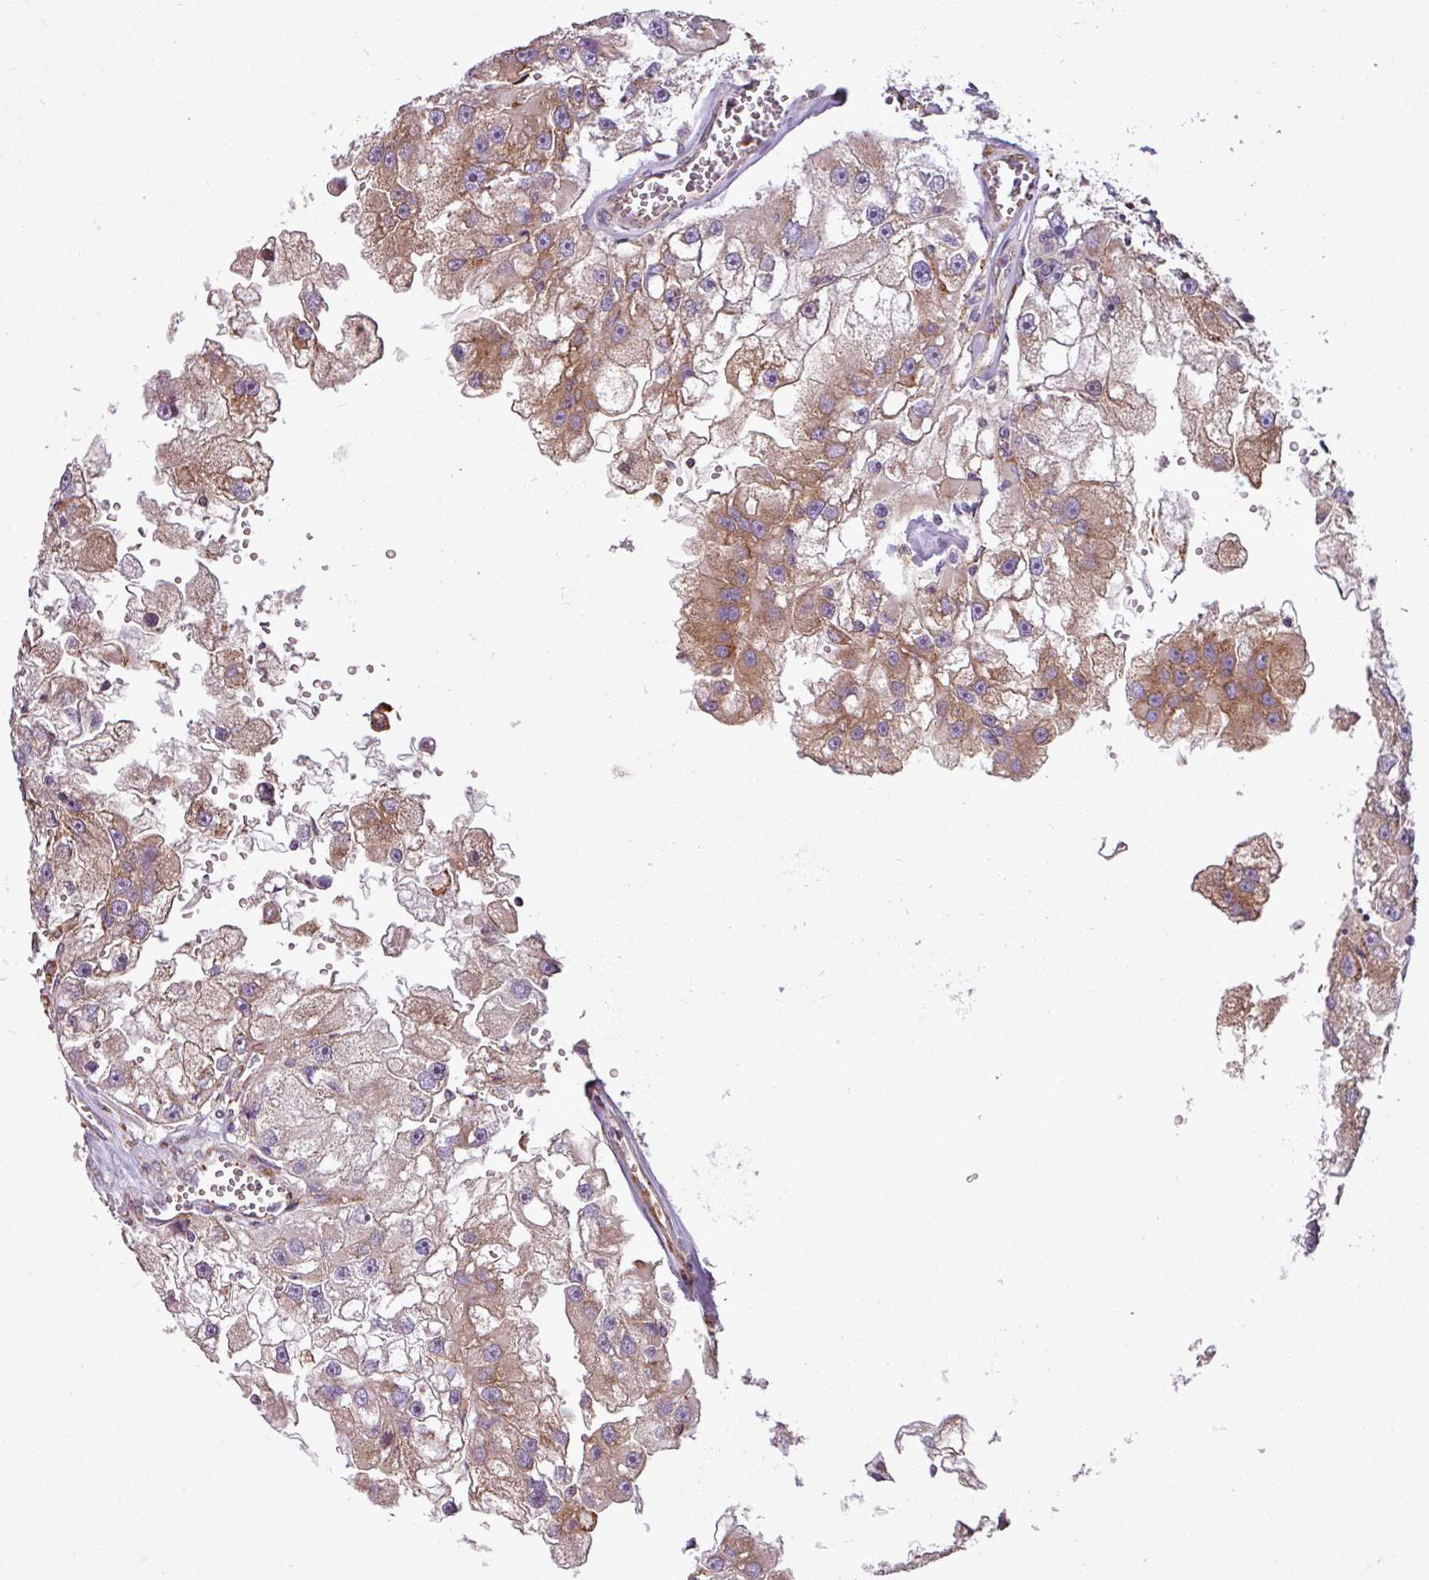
{"staining": {"intensity": "moderate", "quantity": "25%-75%", "location": "cytoplasmic/membranous"}, "tissue": "renal cancer", "cell_type": "Tumor cells", "image_type": "cancer", "snomed": [{"axis": "morphology", "description": "Adenocarcinoma, NOS"}, {"axis": "topography", "description": "Kidney"}], "caption": "Immunohistochemistry (IHC) (DAB) staining of renal cancer (adenocarcinoma) demonstrates moderate cytoplasmic/membranous protein expression in about 25%-75% of tumor cells.", "gene": "PACSIN2", "patient": {"sex": "male", "age": 63}}